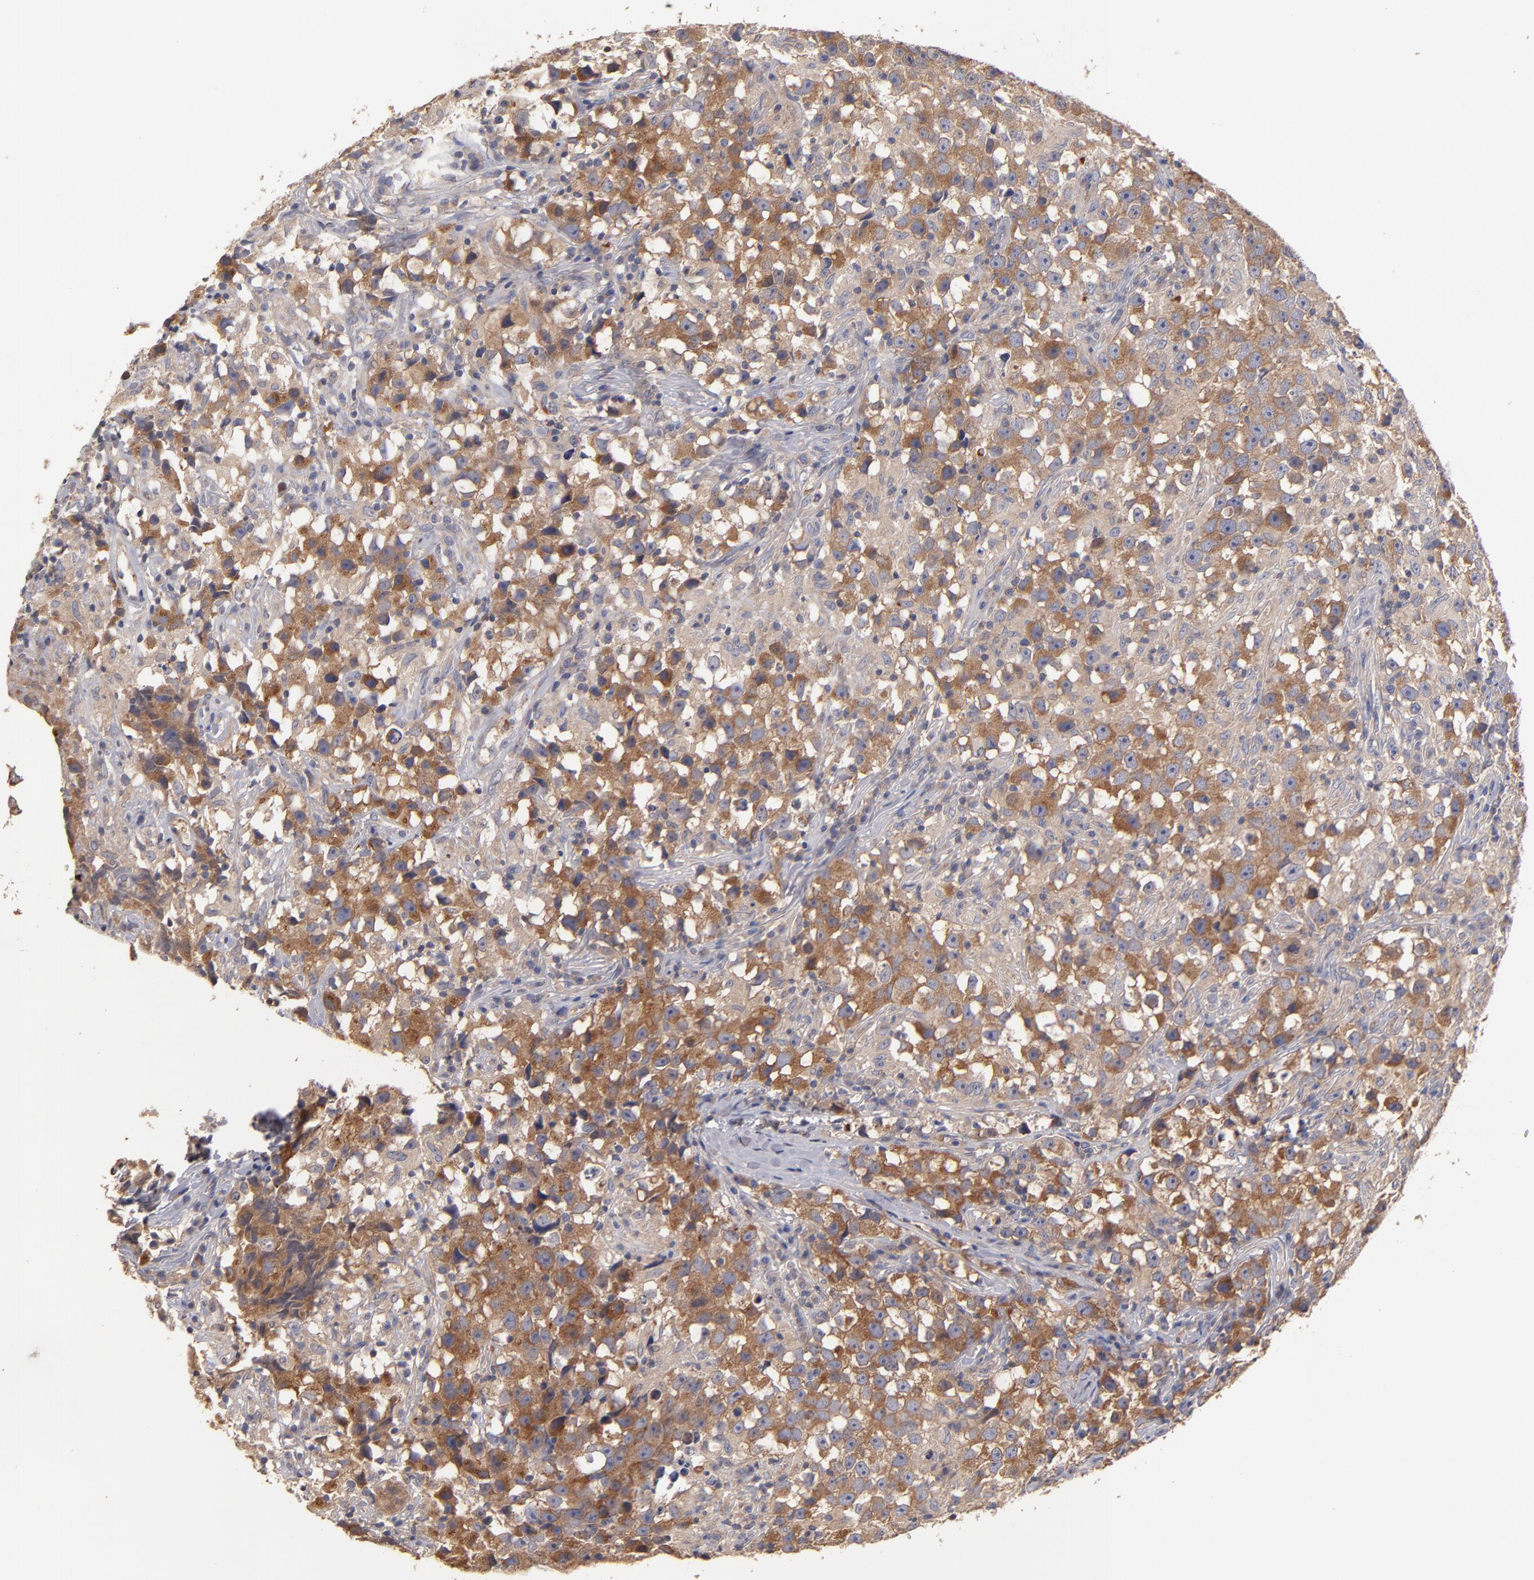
{"staining": {"intensity": "moderate", "quantity": ">75%", "location": "cytoplasmic/membranous"}, "tissue": "testis cancer", "cell_type": "Tumor cells", "image_type": "cancer", "snomed": [{"axis": "morphology", "description": "Seminoma, NOS"}, {"axis": "topography", "description": "Testis"}], "caption": "This is a micrograph of immunohistochemistry staining of testis seminoma, which shows moderate positivity in the cytoplasmic/membranous of tumor cells.", "gene": "DACT1", "patient": {"sex": "male", "age": 33}}